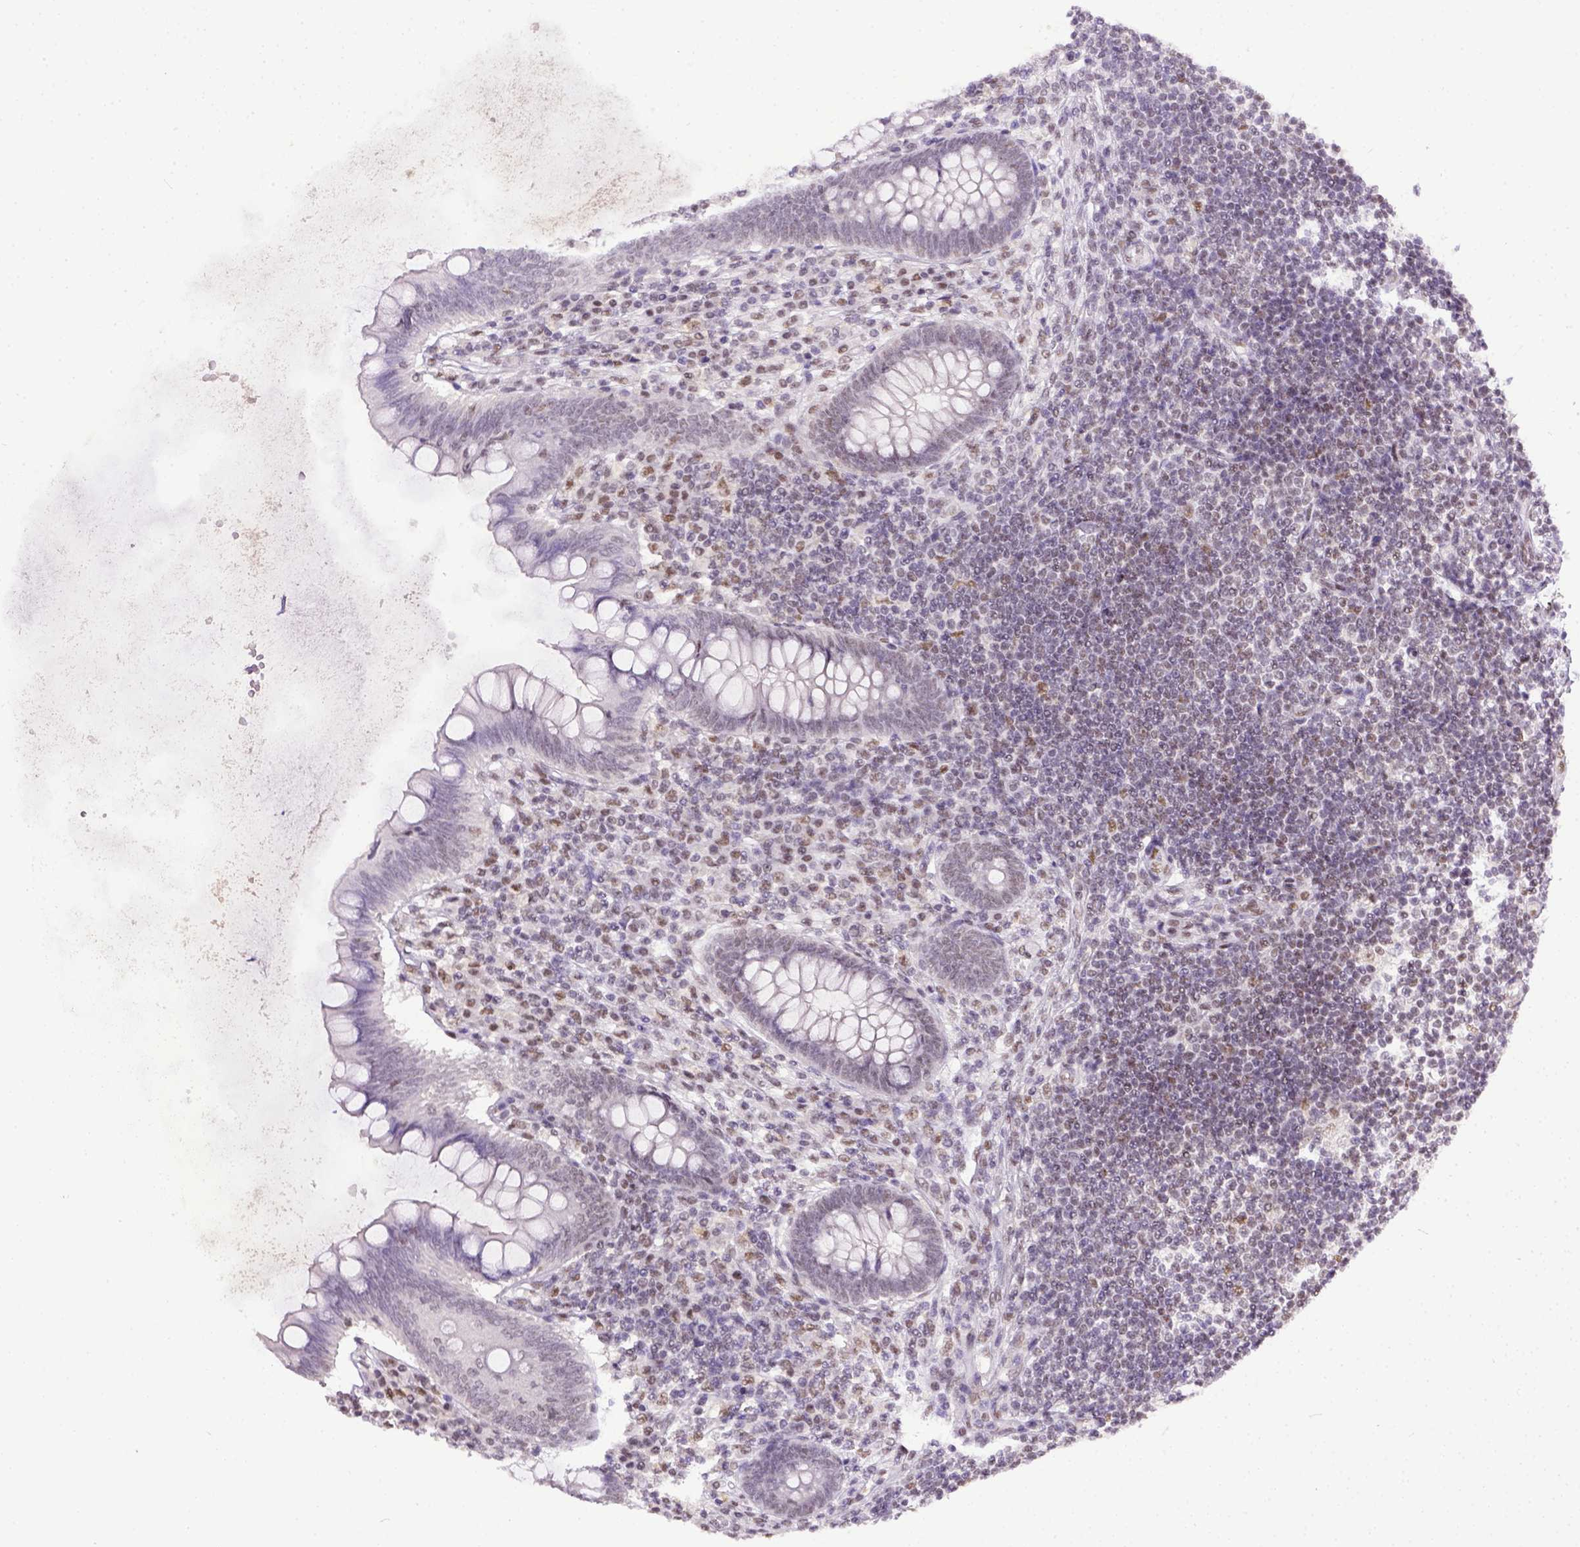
{"staining": {"intensity": "weak", "quantity": ">75%", "location": "nuclear"}, "tissue": "appendix", "cell_type": "Glandular cells", "image_type": "normal", "snomed": [{"axis": "morphology", "description": "Normal tissue, NOS"}, {"axis": "topography", "description": "Appendix"}], "caption": "Benign appendix reveals weak nuclear expression in approximately >75% of glandular cells, visualized by immunohistochemistry. (Brightfield microscopy of DAB IHC at high magnification).", "gene": "ERCC1", "patient": {"sex": "female", "age": 57}}